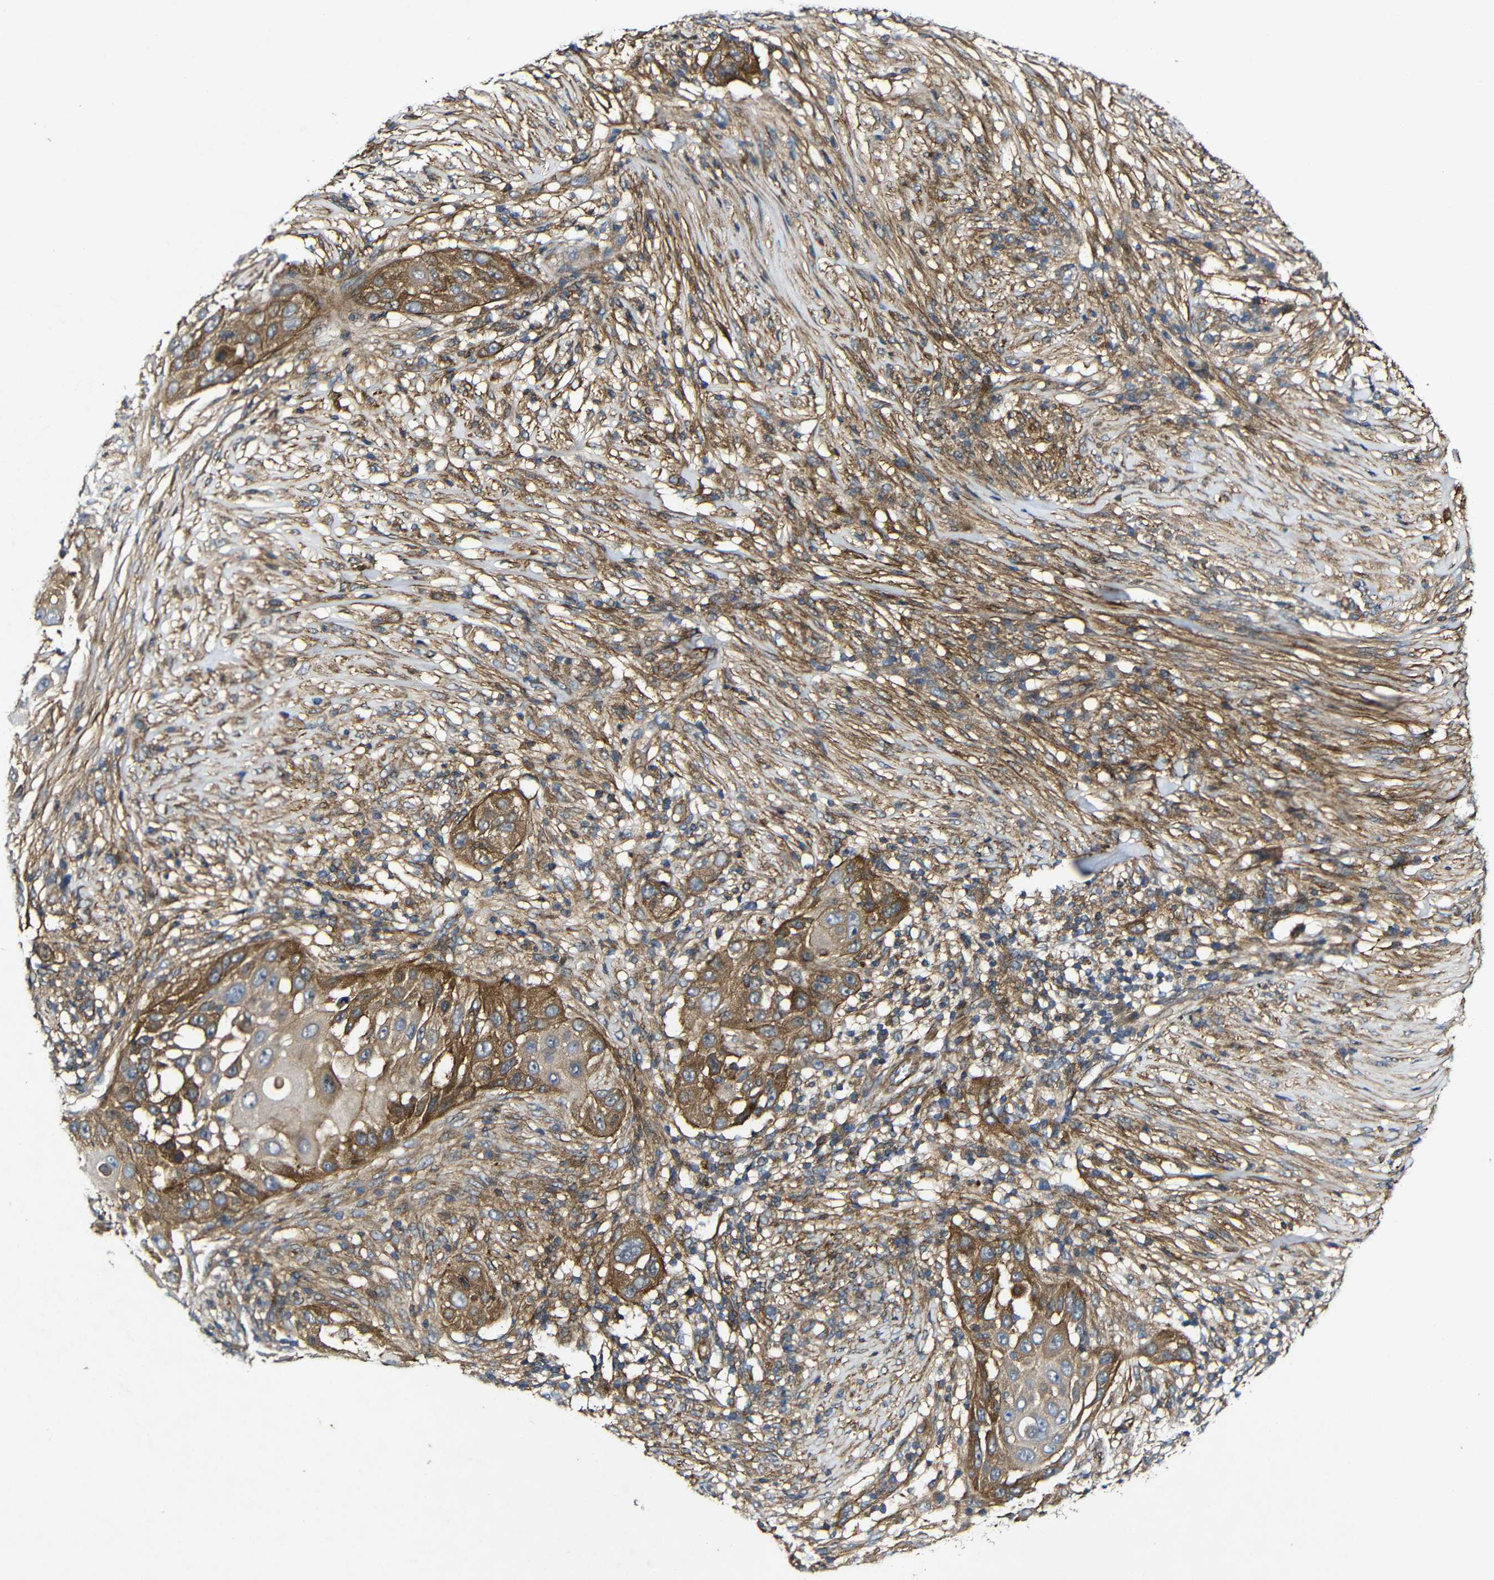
{"staining": {"intensity": "moderate", "quantity": "25%-75%", "location": "cytoplasmic/membranous"}, "tissue": "skin cancer", "cell_type": "Tumor cells", "image_type": "cancer", "snomed": [{"axis": "morphology", "description": "Squamous cell carcinoma, NOS"}, {"axis": "topography", "description": "Skin"}], "caption": "Skin squamous cell carcinoma stained with a protein marker demonstrates moderate staining in tumor cells.", "gene": "GSDME", "patient": {"sex": "female", "age": 44}}